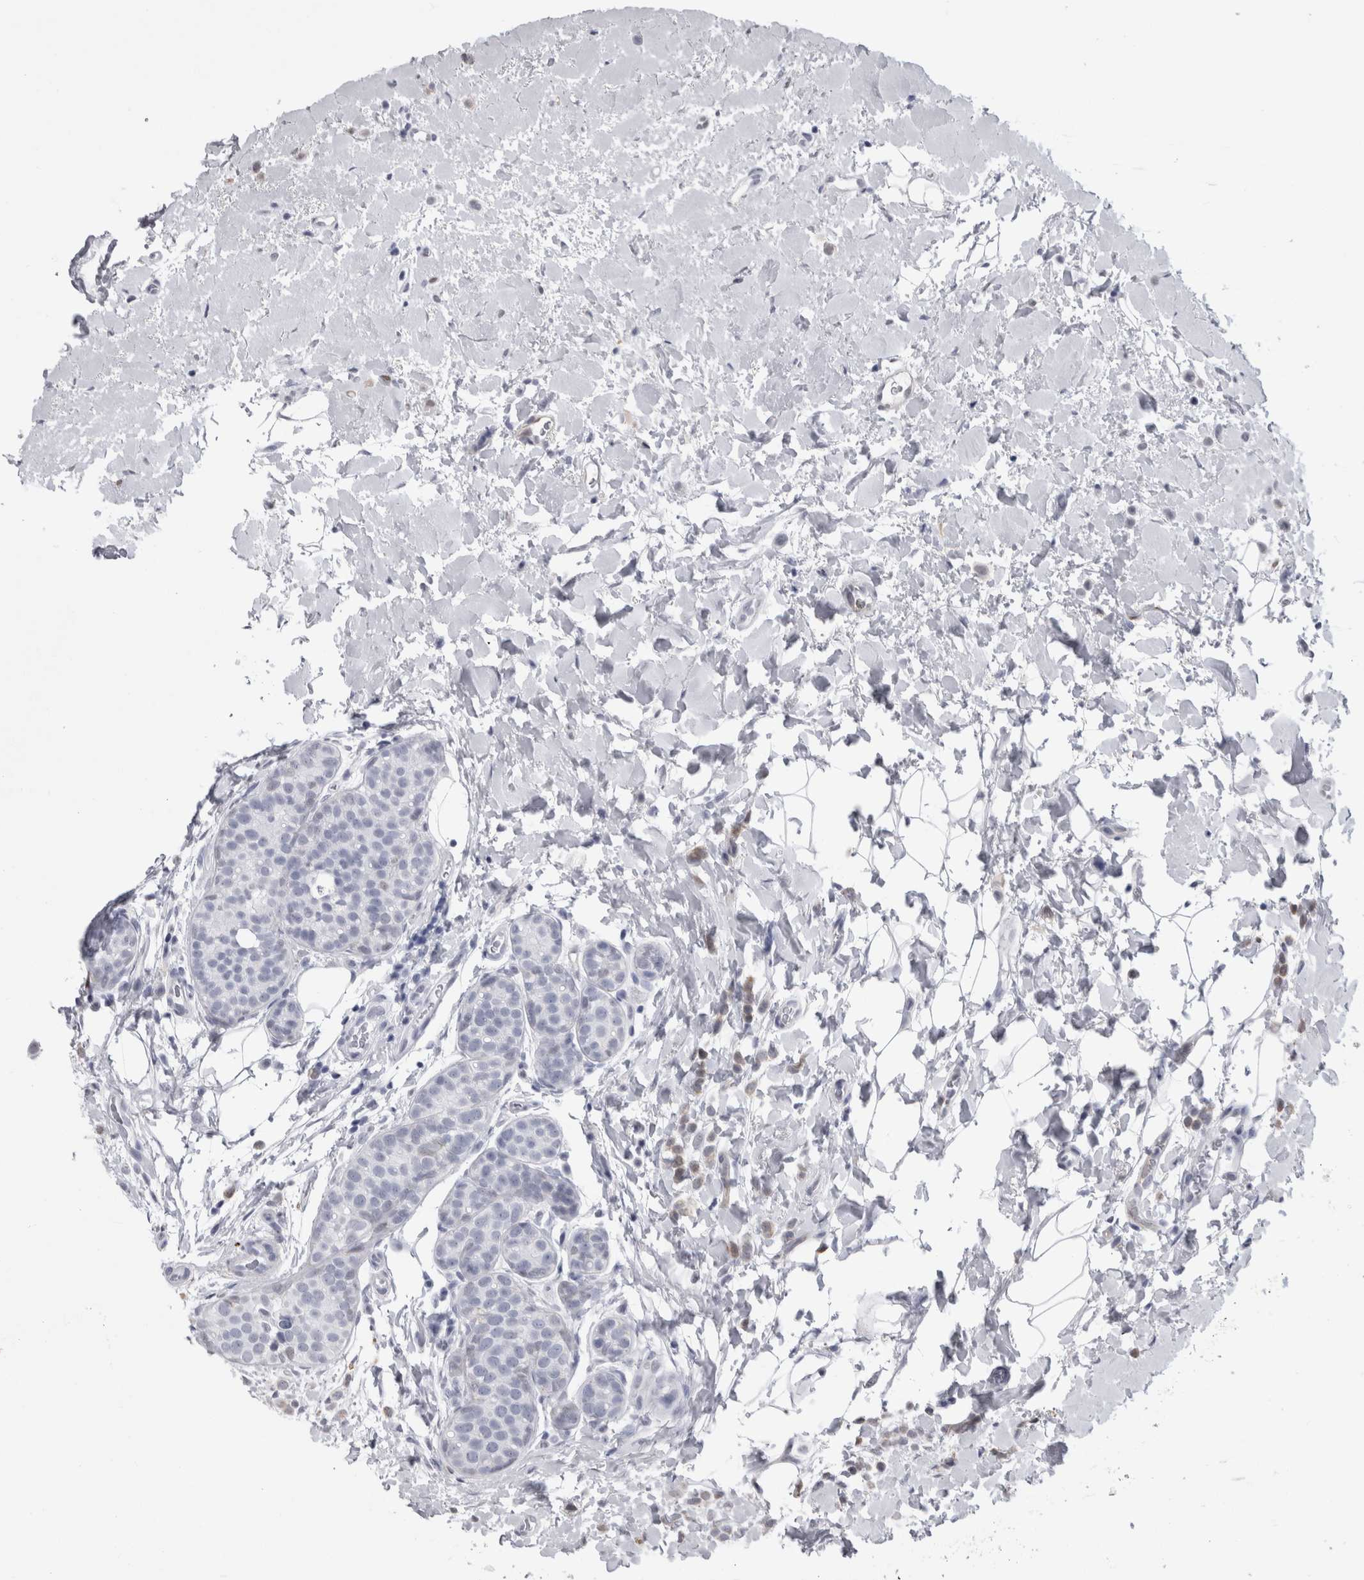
{"staining": {"intensity": "negative", "quantity": "none", "location": "none"}, "tissue": "breast cancer", "cell_type": "Tumor cells", "image_type": "cancer", "snomed": [{"axis": "morphology", "description": "Normal tissue, NOS"}, {"axis": "morphology", "description": "Lobular carcinoma"}, {"axis": "topography", "description": "Breast"}], "caption": "Photomicrograph shows no significant protein staining in tumor cells of breast cancer (lobular carcinoma).", "gene": "ACOT7", "patient": {"sex": "female", "age": 50}}